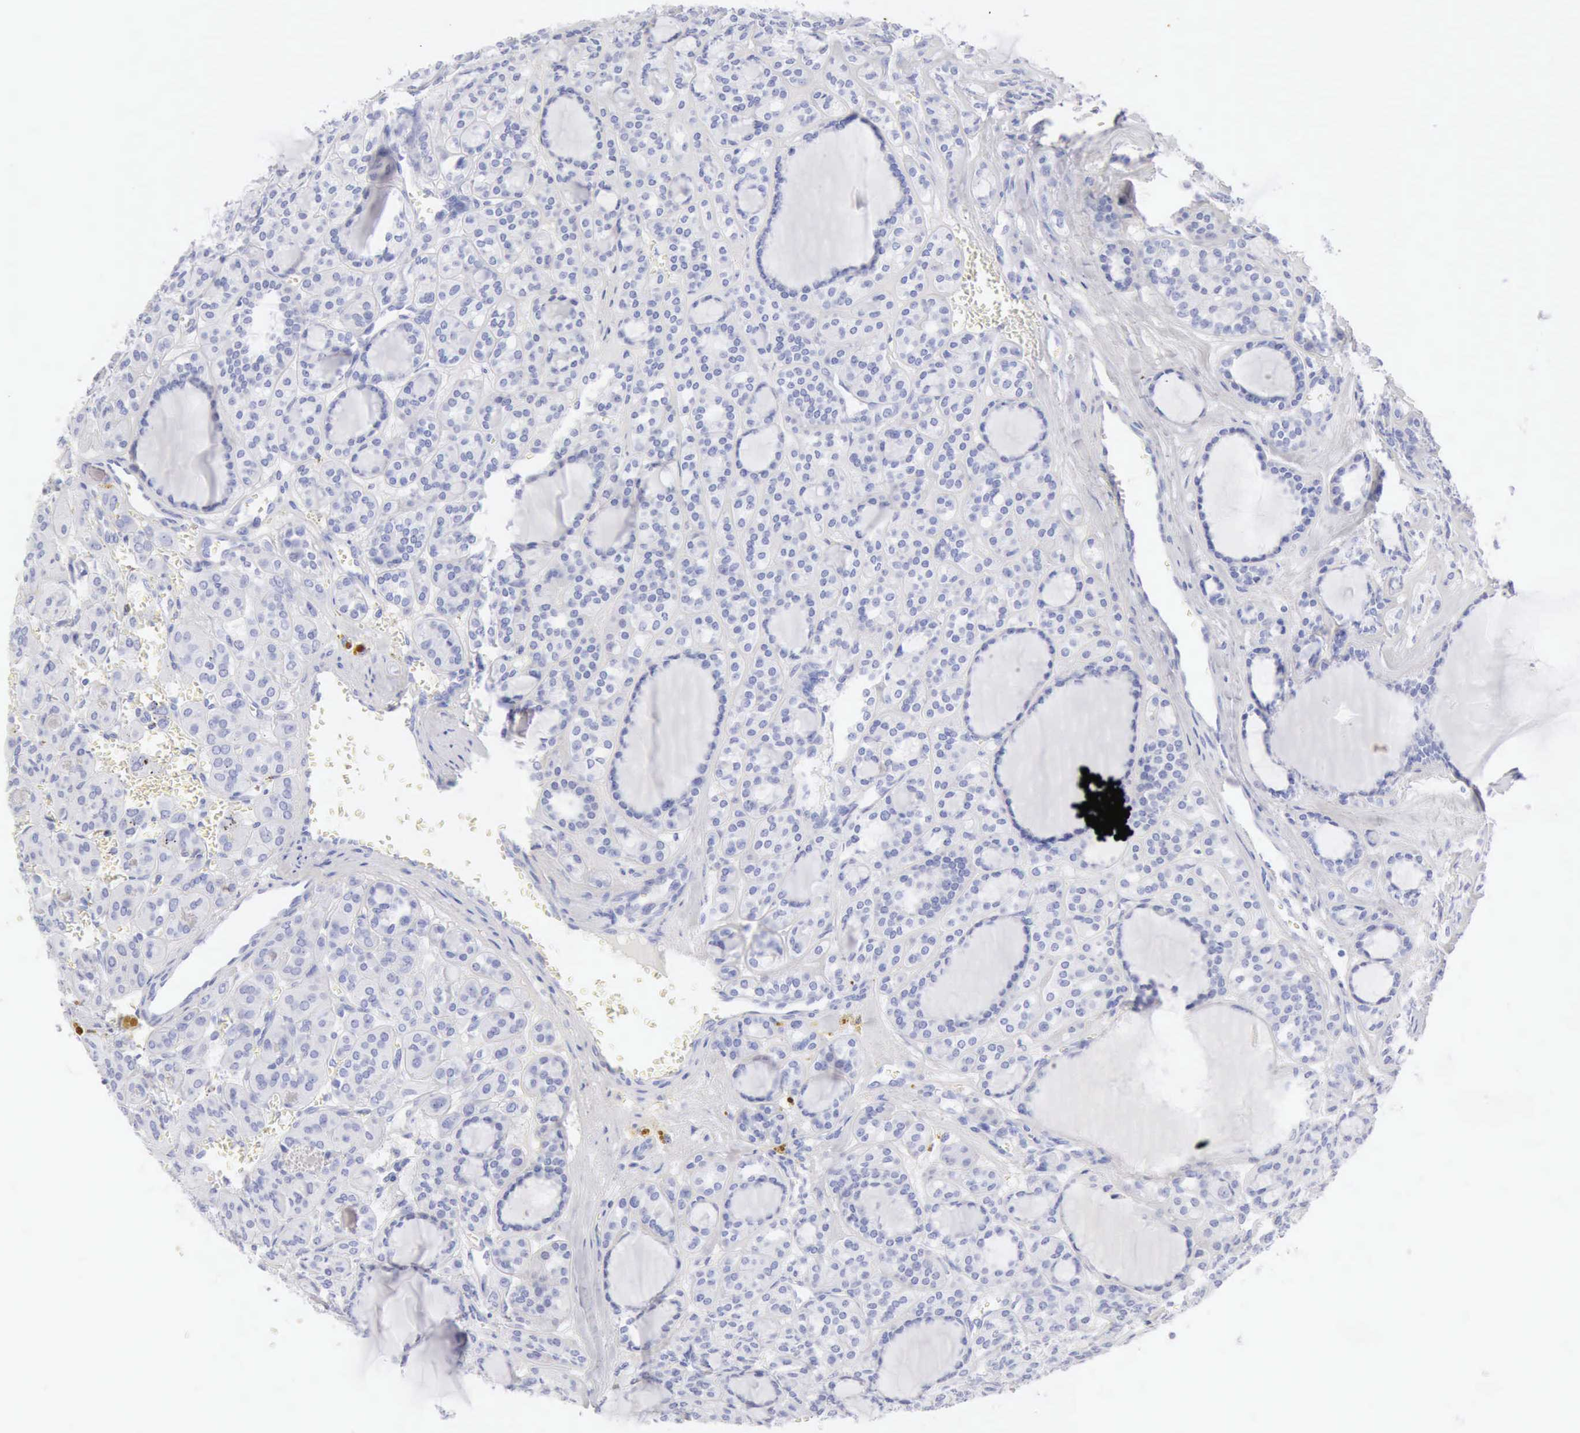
{"staining": {"intensity": "negative", "quantity": "none", "location": "none"}, "tissue": "thyroid cancer", "cell_type": "Tumor cells", "image_type": "cancer", "snomed": [{"axis": "morphology", "description": "Follicular adenoma carcinoma, NOS"}, {"axis": "topography", "description": "Thyroid gland"}], "caption": "IHC of human follicular adenoma carcinoma (thyroid) reveals no expression in tumor cells. (DAB (3,3'-diaminobenzidine) immunohistochemistry, high magnification).", "gene": "KRT10", "patient": {"sex": "female", "age": 71}}